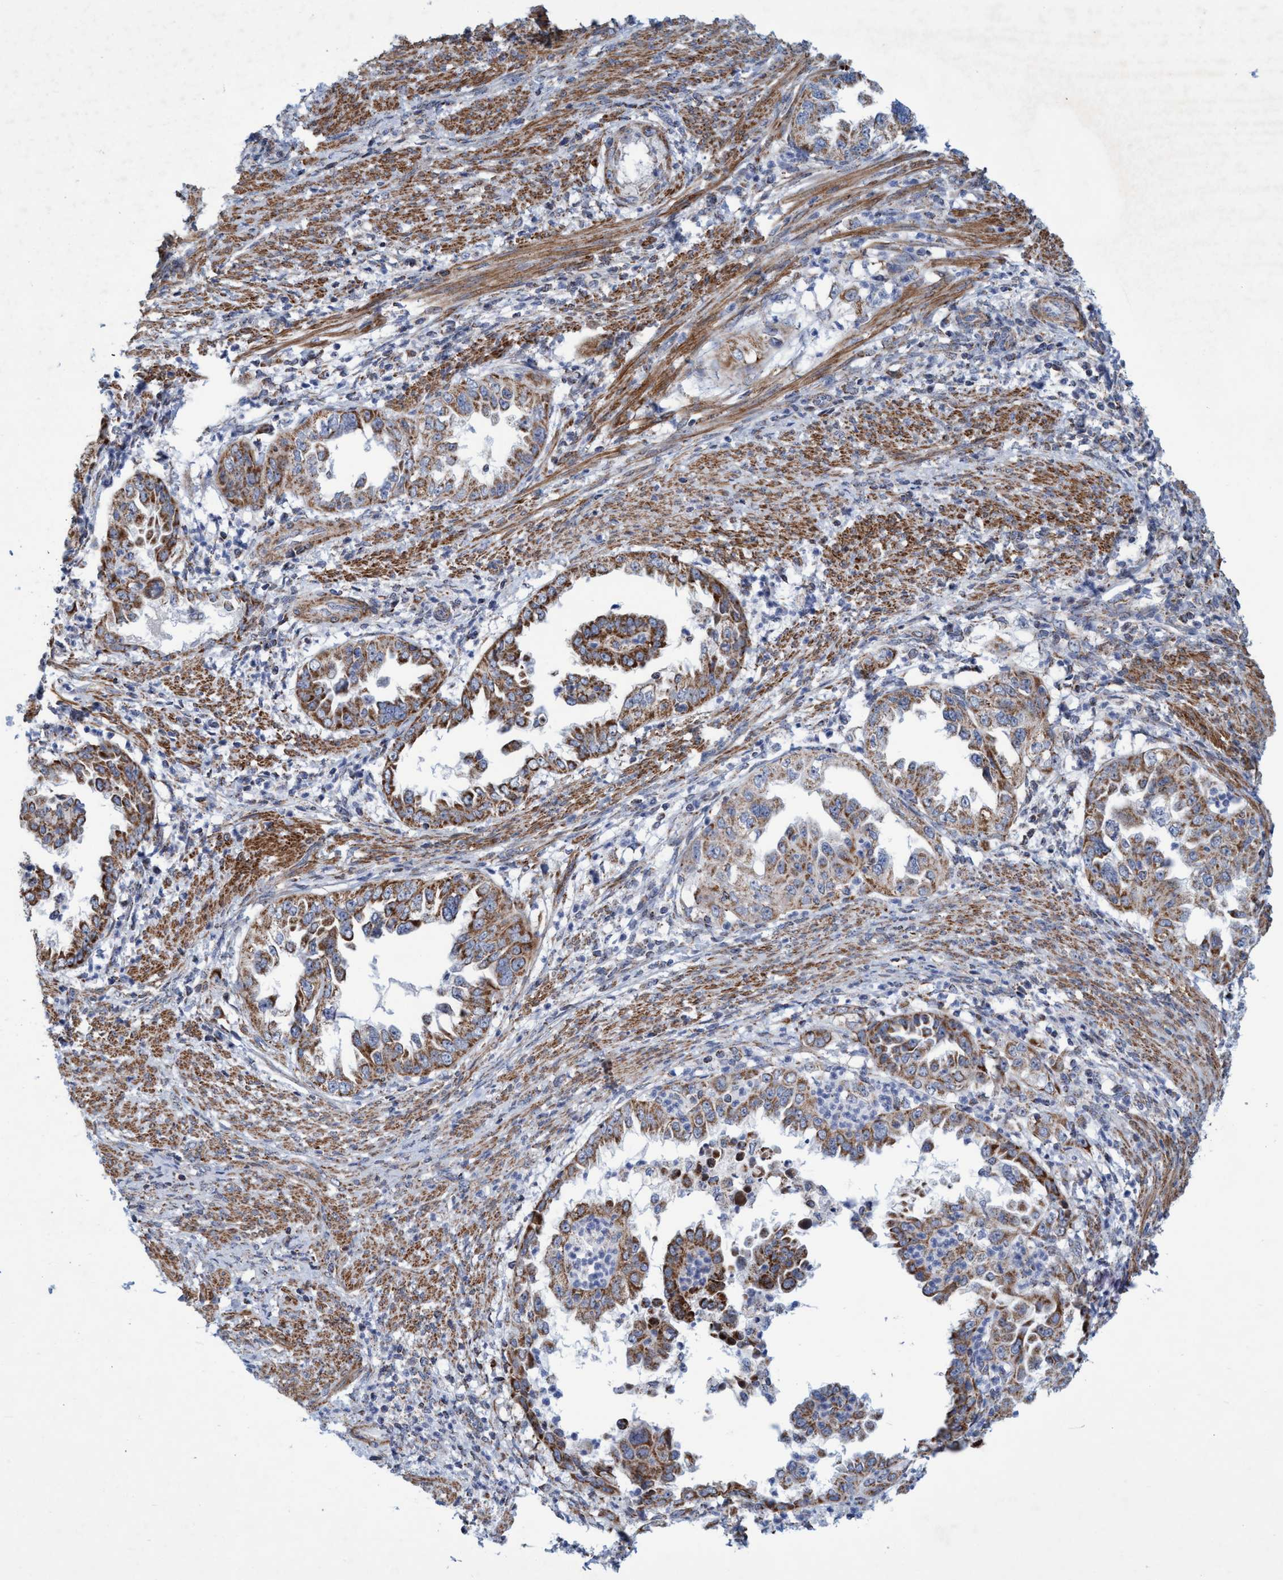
{"staining": {"intensity": "moderate", "quantity": ">75%", "location": "cytoplasmic/membranous"}, "tissue": "endometrial cancer", "cell_type": "Tumor cells", "image_type": "cancer", "snomed": [{"axis": "morphology", "description": "Adenocarcinoma, NOS"}, {"axis": "topography", "description": "Endometrium"}], "caption": "An image showing moderate cytoplasmic/membranous expression in approximately >75% of tumor cells in endometrial adenocarcinoma, as visualized by brown immunohistochemical staining.", "gene": "POLR1F", "patient": {"sex": "female", "age": 85}}